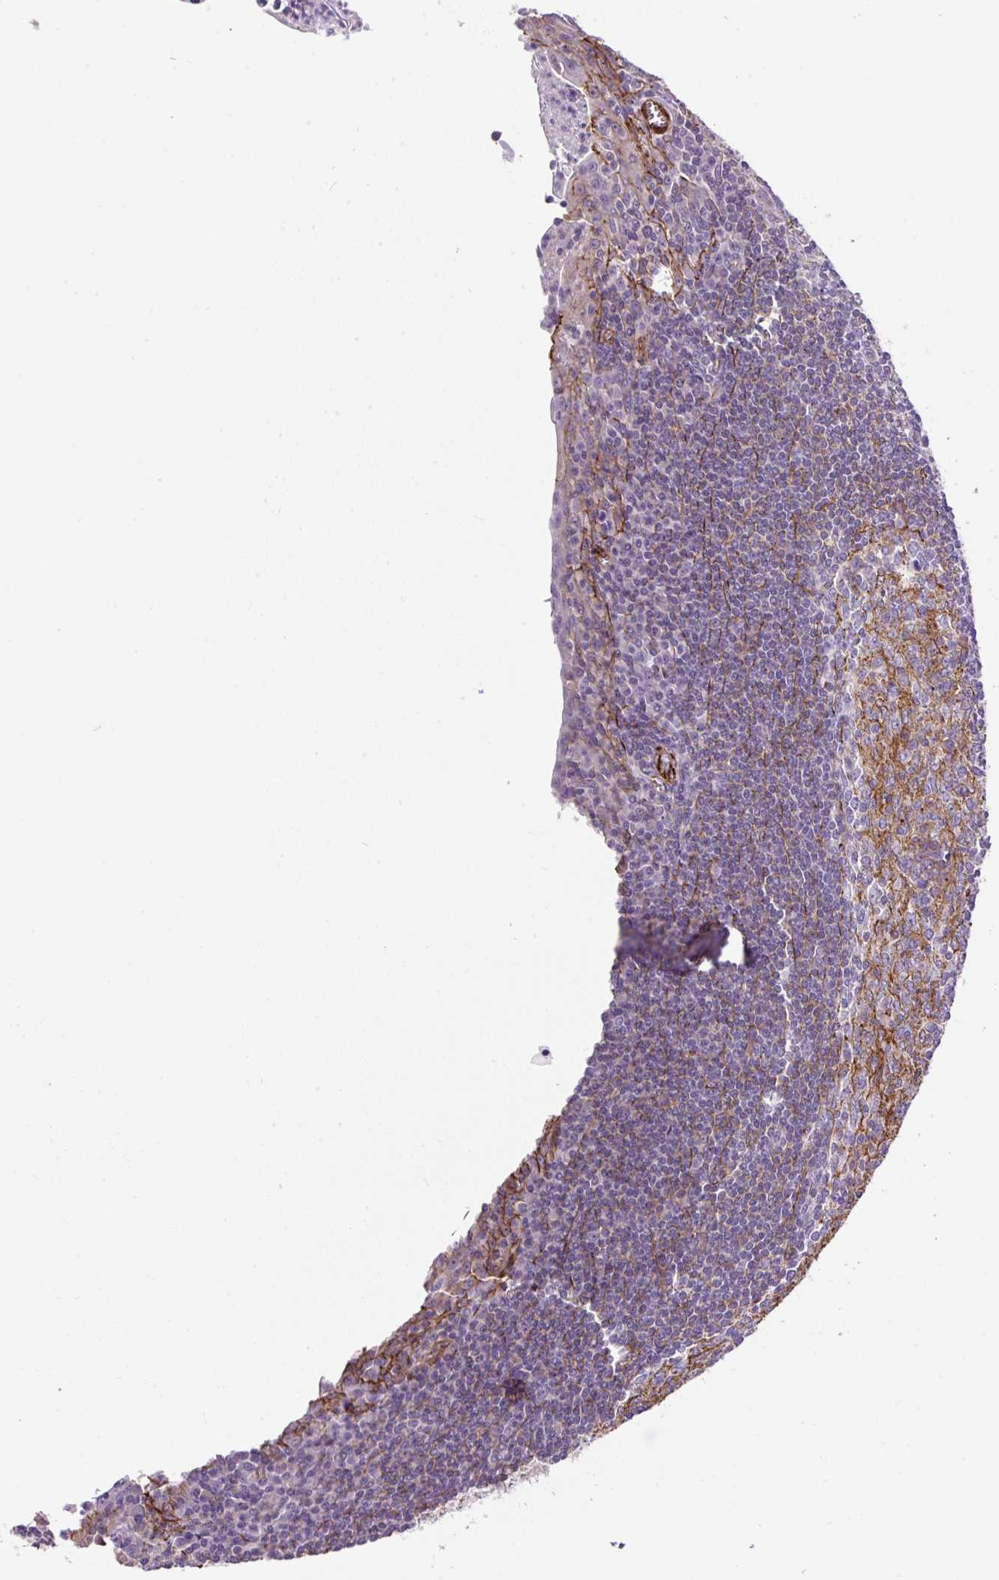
{"staining": {"intensity": "weak", "quantity": "<25%", "location": "cytoplasmic/membranous"}, "tissue": "tonsil", "cell_type": "Germinal center cells", "image_type": "normal", "snomed": [{"axis": "morphology", "description": "Normal tissue, NOS"}, {"axis": "topography", "description": "Tonsil"}], "caption": "High power microscopy photomicrograph of an immunohistochemistry image of normal tonsil, revealing no significant expression in germinal center cells. Brightfield microscopy of immunohistochemistry (IHC) stained with DAB (brown) and hematoxylin (blue), captured at high magnification.", "gene": "MAGEB16", "patient": {"sex": "male", "age": 27}}